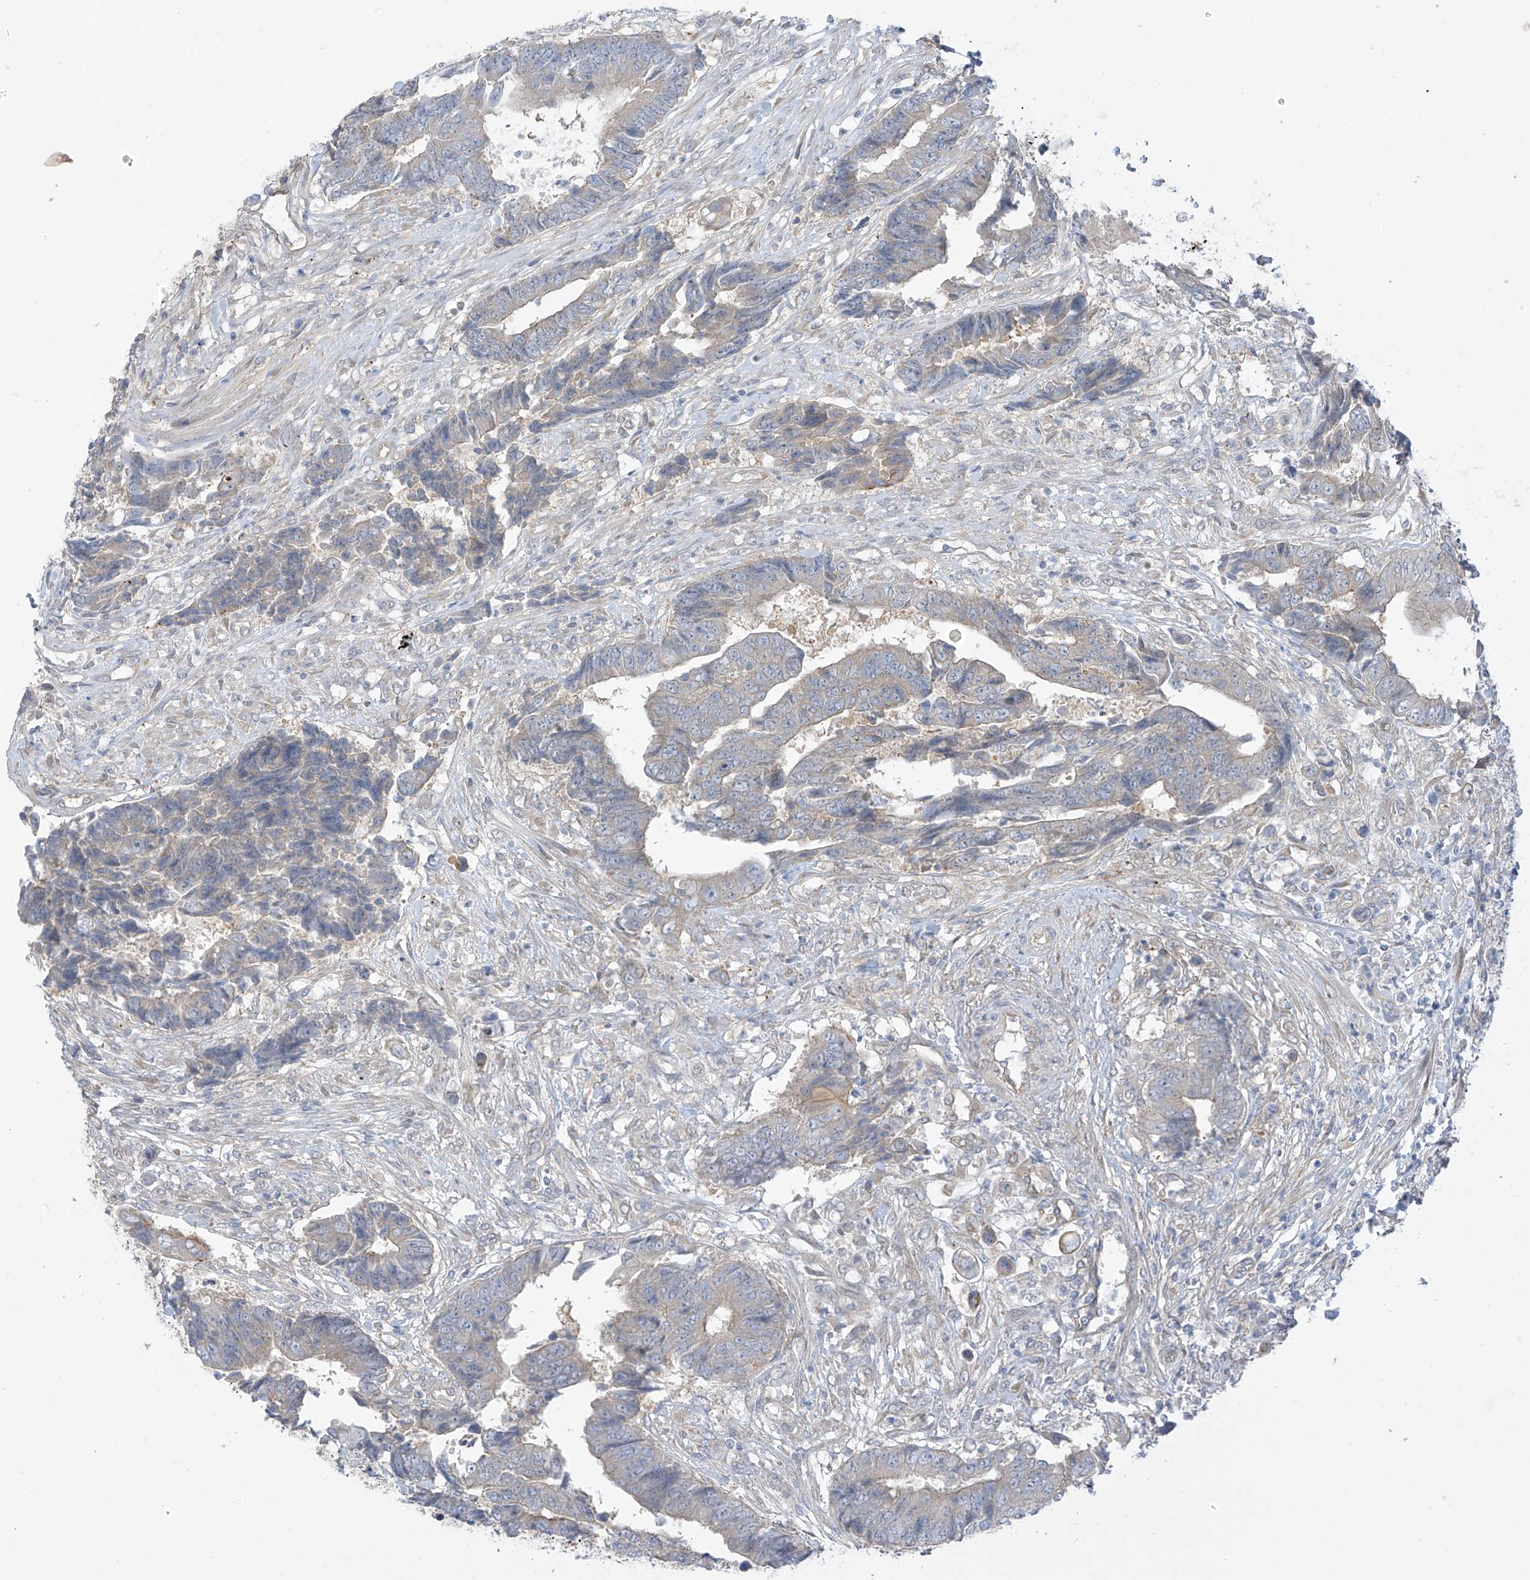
{"staining": {"intensity": "negative", "quantity": "none", "location": "none"}, "tissue": "colorectal cancer", "cell_type": "Tumor cells", "image_type": "cancer", "snomed": [{"axis": "morphology", "description": "Adenocarcinoma, NOS"}, {"axis": "topography", "description": "Rectum"}], "caption": "Immunohistochemistry micrograph of neoplastic tissue: human colorectal cancer (adenocarcinoma) stained with DAB exhibits no significant protein staining in tumor cells.", "gene": "EIPR1", "patient": {"sex": "male", "age": 84}}